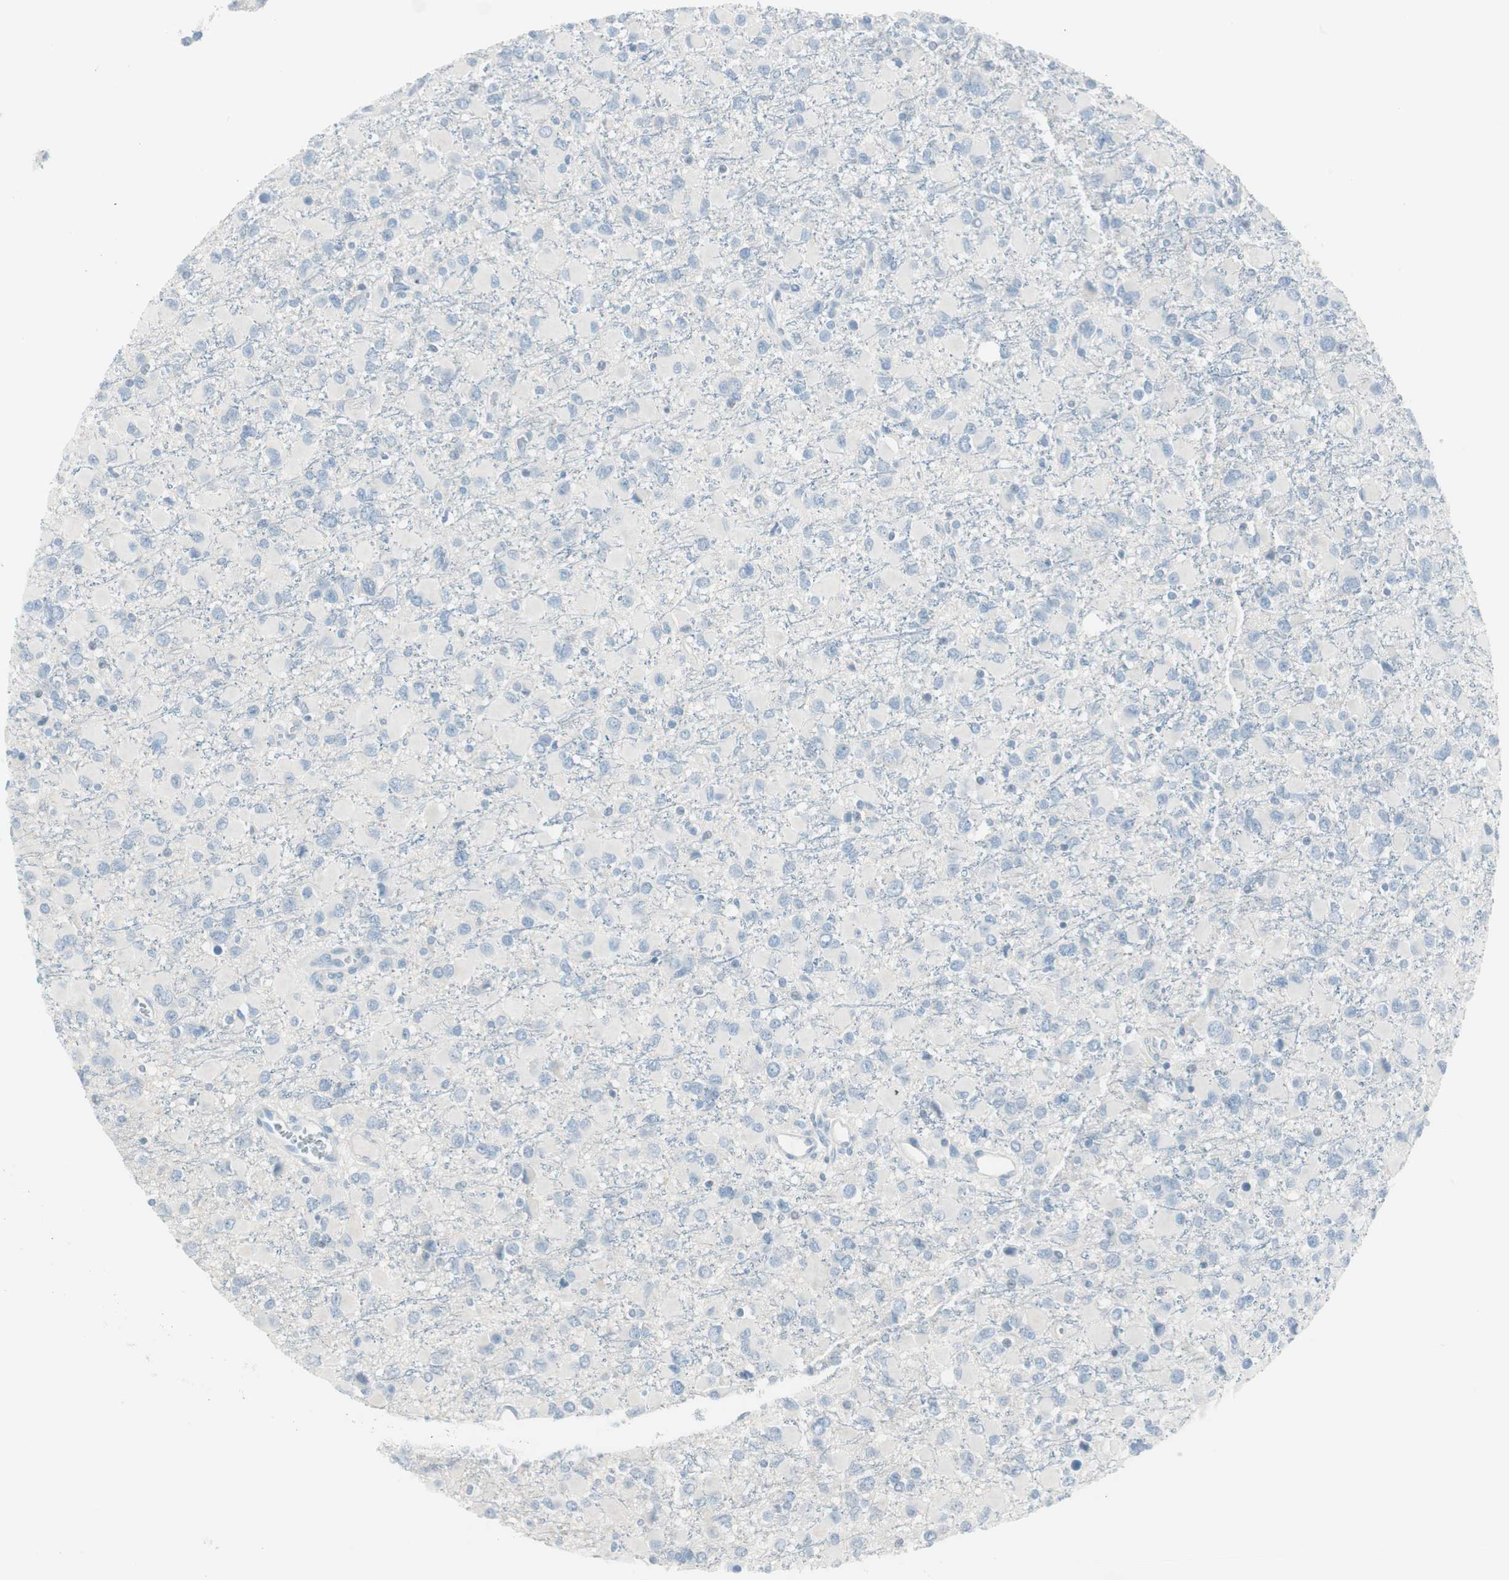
{"staining": {"intensity": "negative", "quantity": "none", "location": "none"}, "tissue": "glioma", "cell_type": "Tumor cells", "image_type": "cancer", "snomed": [{"axis": "morphology", "description": "Glioma, malignant, Low grade"}, {"axis": "topography", "description": "Brain"}], "caption": "The photomicrograph displays no significant positivity in tumor cells of malignant low-grade glioma.", "gene": "ITLN2", "patient": {"sex": "male", "age": 42}}